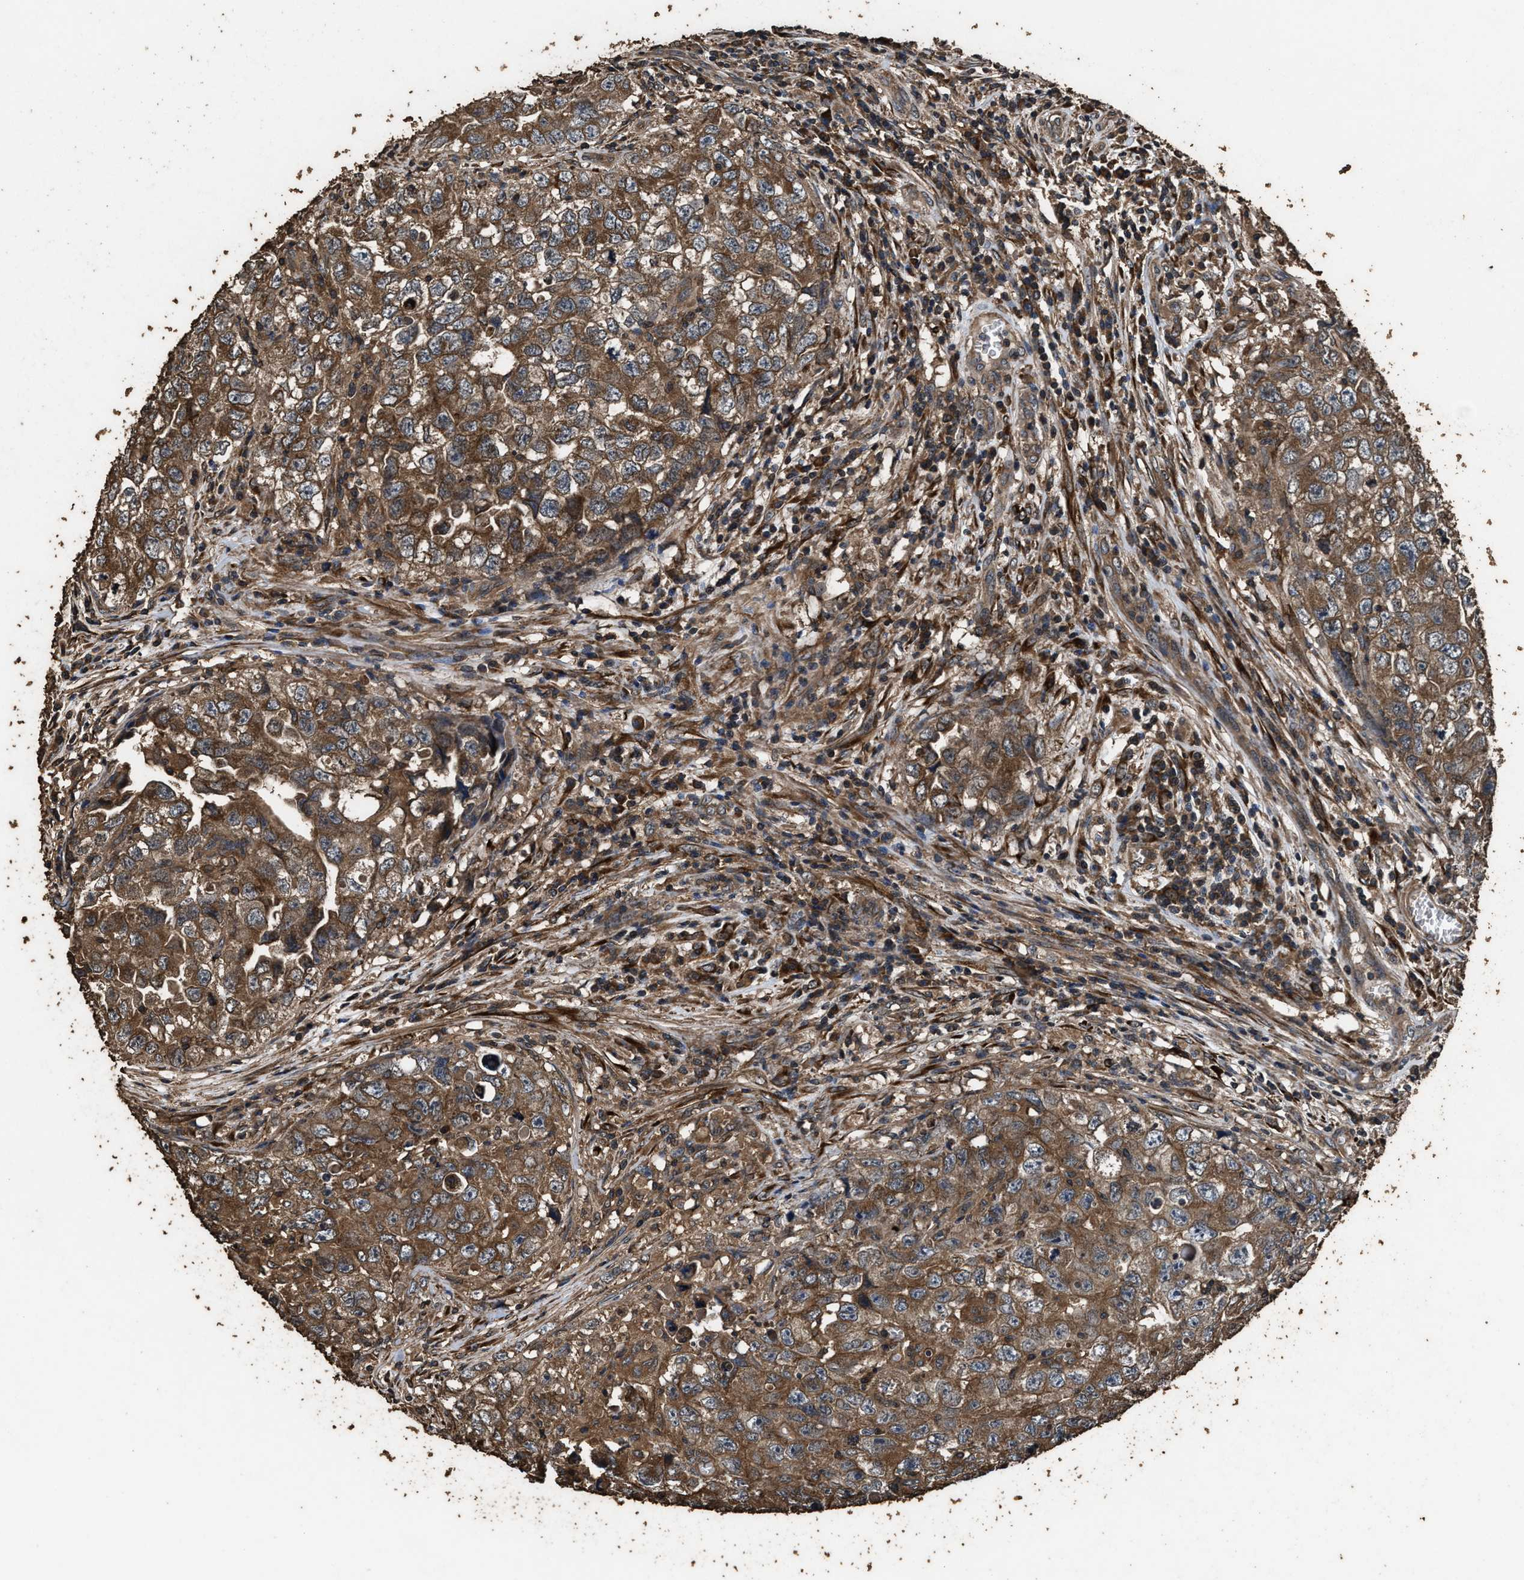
{"staining": {"intensity": "strong", "quantity": ">75%", "location": "cytoplasmic/membranous"}, "tissue": "testis cancer", "cell_type": "Tumor cells", "image_type": "cancer", "snomed": [{"axis": "morphology", "description": "Seminoma, NOS"}, {"axis": "morphology", "description": "Carcinoma, Embryonal, NOS"}, {"axis": "topography", "description": "Testis"}], "caption": "Immunohistochemical staining of testis embryonal carcinoma reveals strong cytoplasmic/membranous protein expression in approximately >75% of tumor cells. The protein is shown in brown color, while the nuclei are stained blue.", "gene": "ZMYND19", "patient": {"sex": "male", "age": 43}}